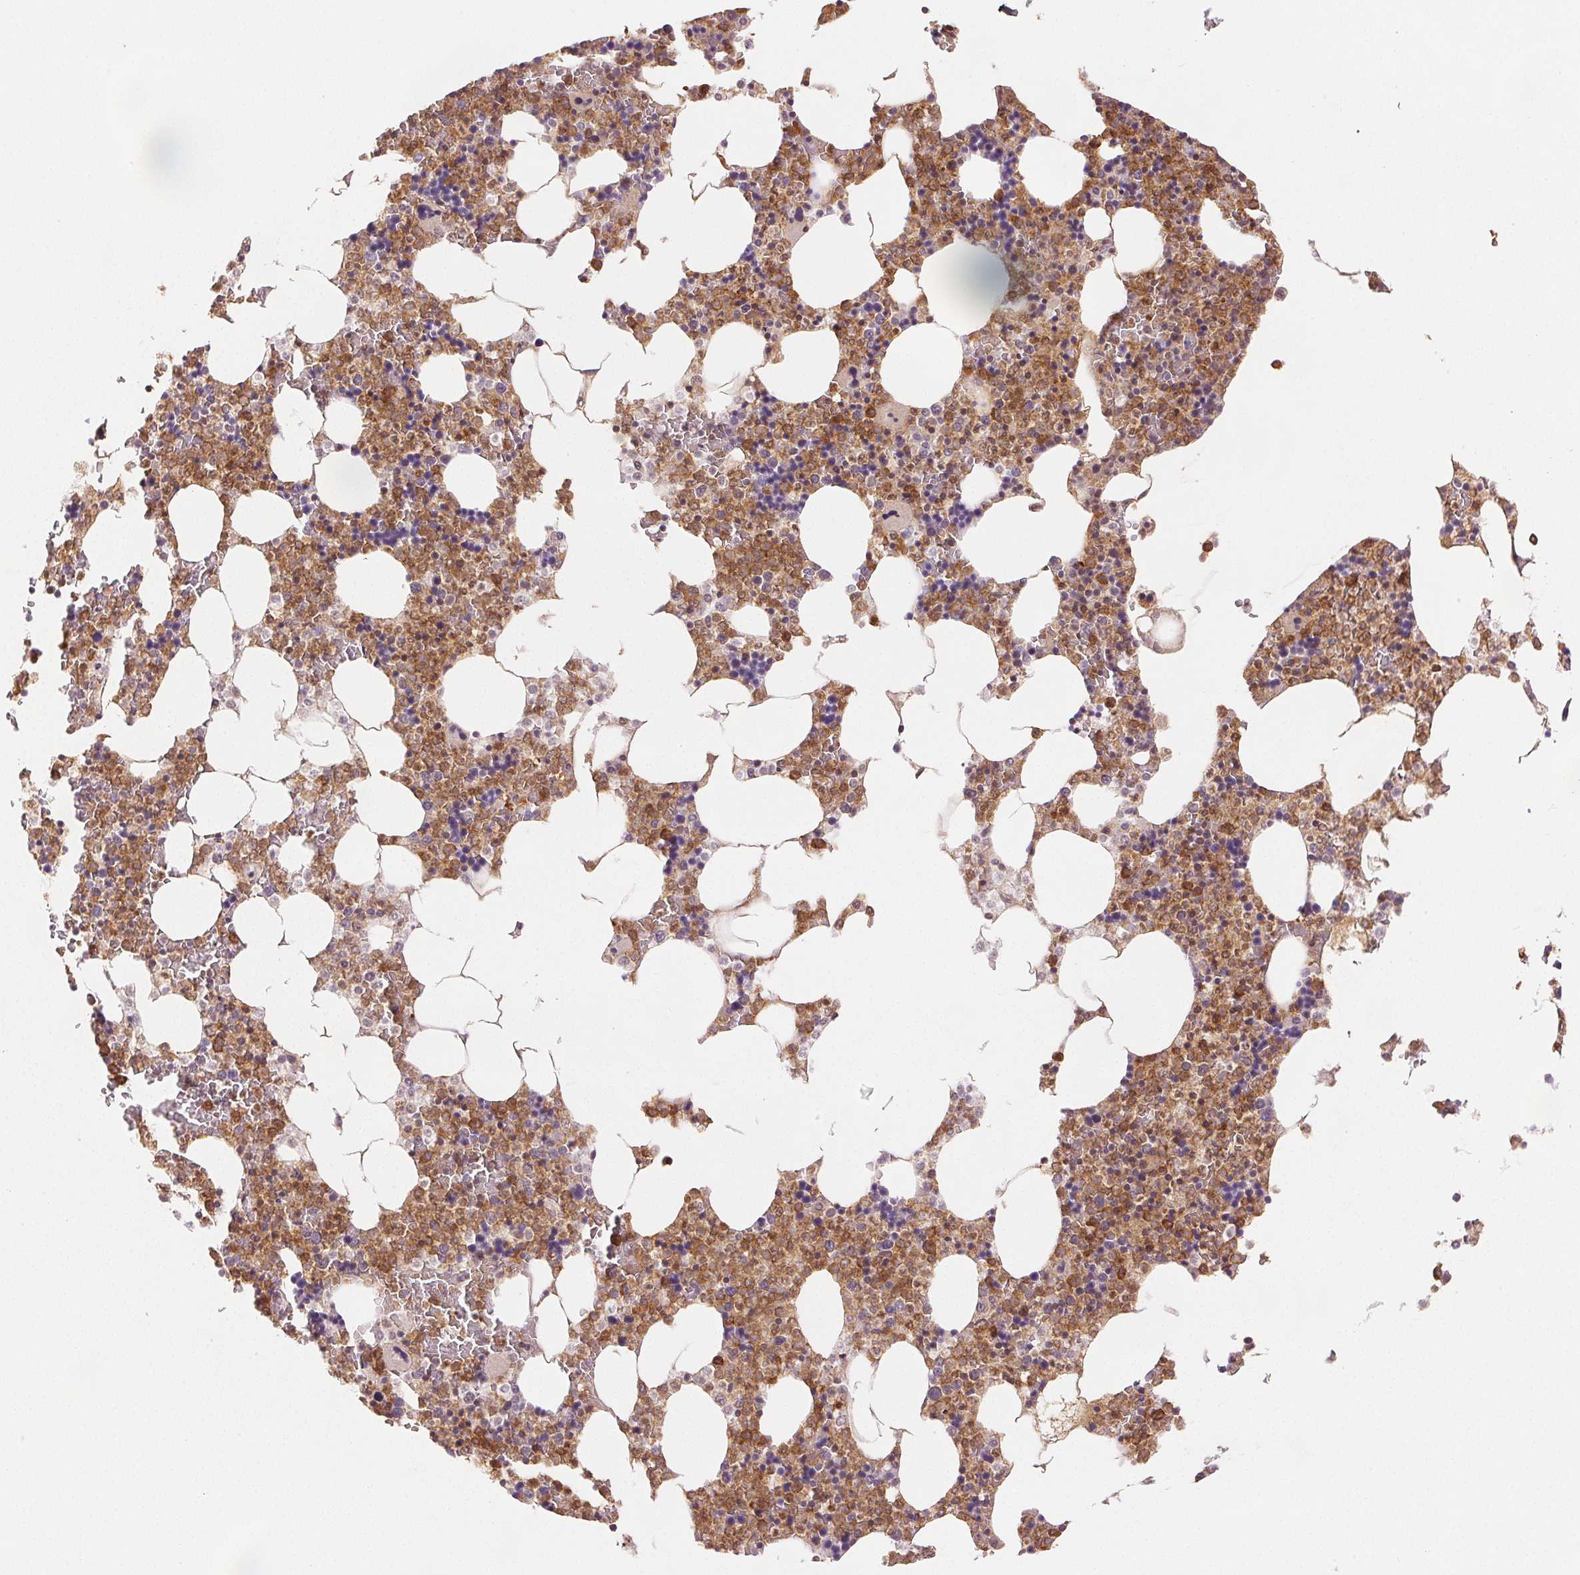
{"staining": {"intensity": "moderate", "quantity": "25%-75%", "location": "cytoplasmic/membranous"}, "tissue": "bone marrow", "cell_type": "Hematopoietic cells", "image_type": "normal", "snomed": [{"axis": "morphology", "description": "Normal tissue, NOS"}, {"axis": "topography", "description": "Bone marrow"}], "caption": "An image of bone marrow stained for a protein demonstrates moderate cytoplasmic/membranous brown staining in hematopoietic cells.", "gene": "DIAPH2", "patient": {"sex": "female", "age": 42}}